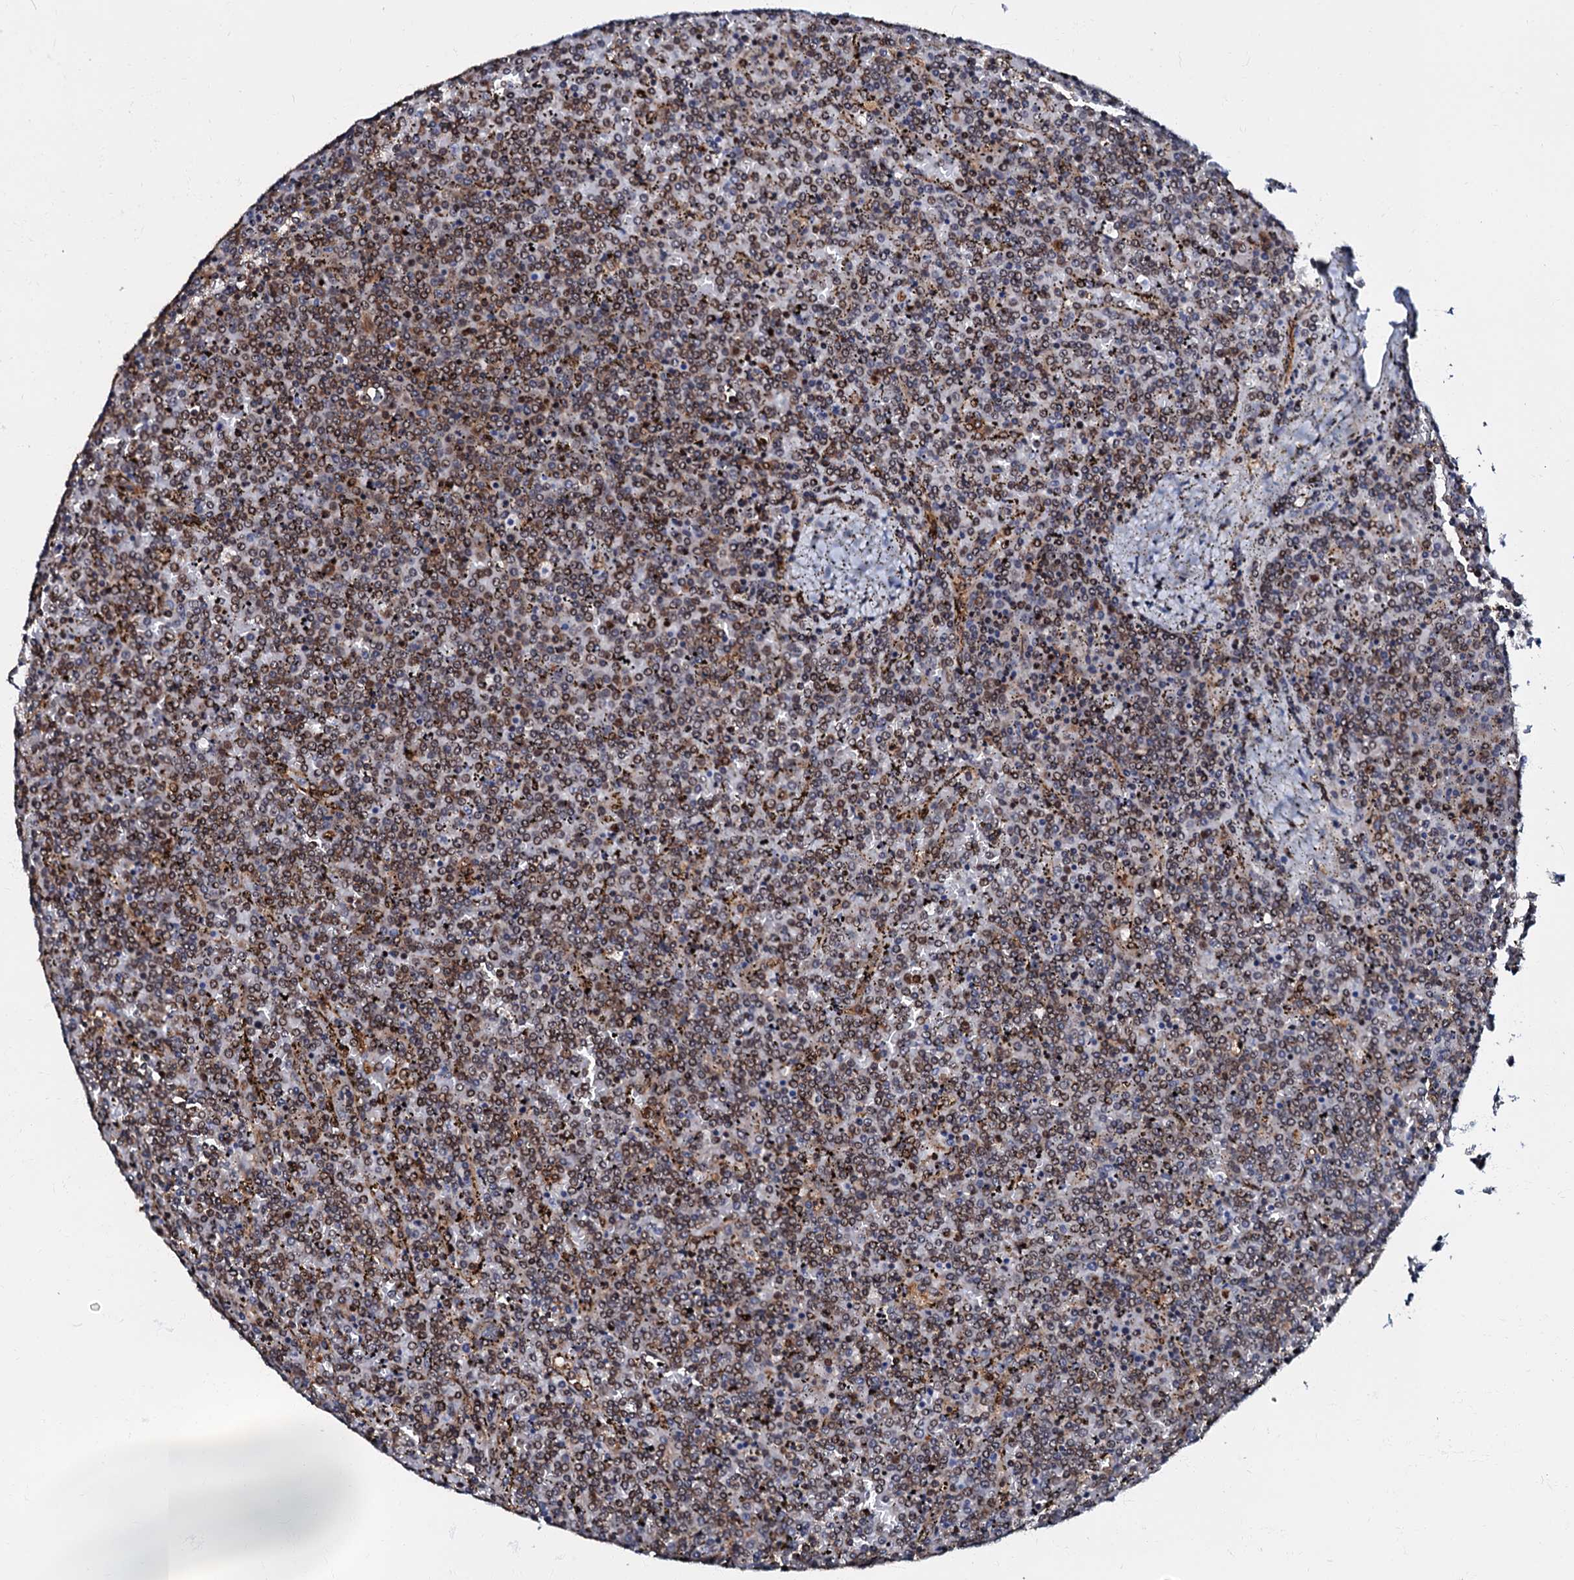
{"staining": {"intensity": "moderate", "quantity": "<25%", "location": "cytoplasmic/membranous"}, "tissue": "lymphoma", "cell_type": "Tumor cells", "image_type": "cancer", "snomed": [{"axis": "morphology", "description": "Malignant lymphoma, non-Hodgkin's type, Low grade"}, {"axis": "topography", "description": "Spleen"}], "caption": "Tumor cells reveal low levels of moderate cytoplasmic/membranous positivity in about <25% of cells in human lymphoma.", "gene": "OSBP", "patient": {"sex": "female", "age": 19}}